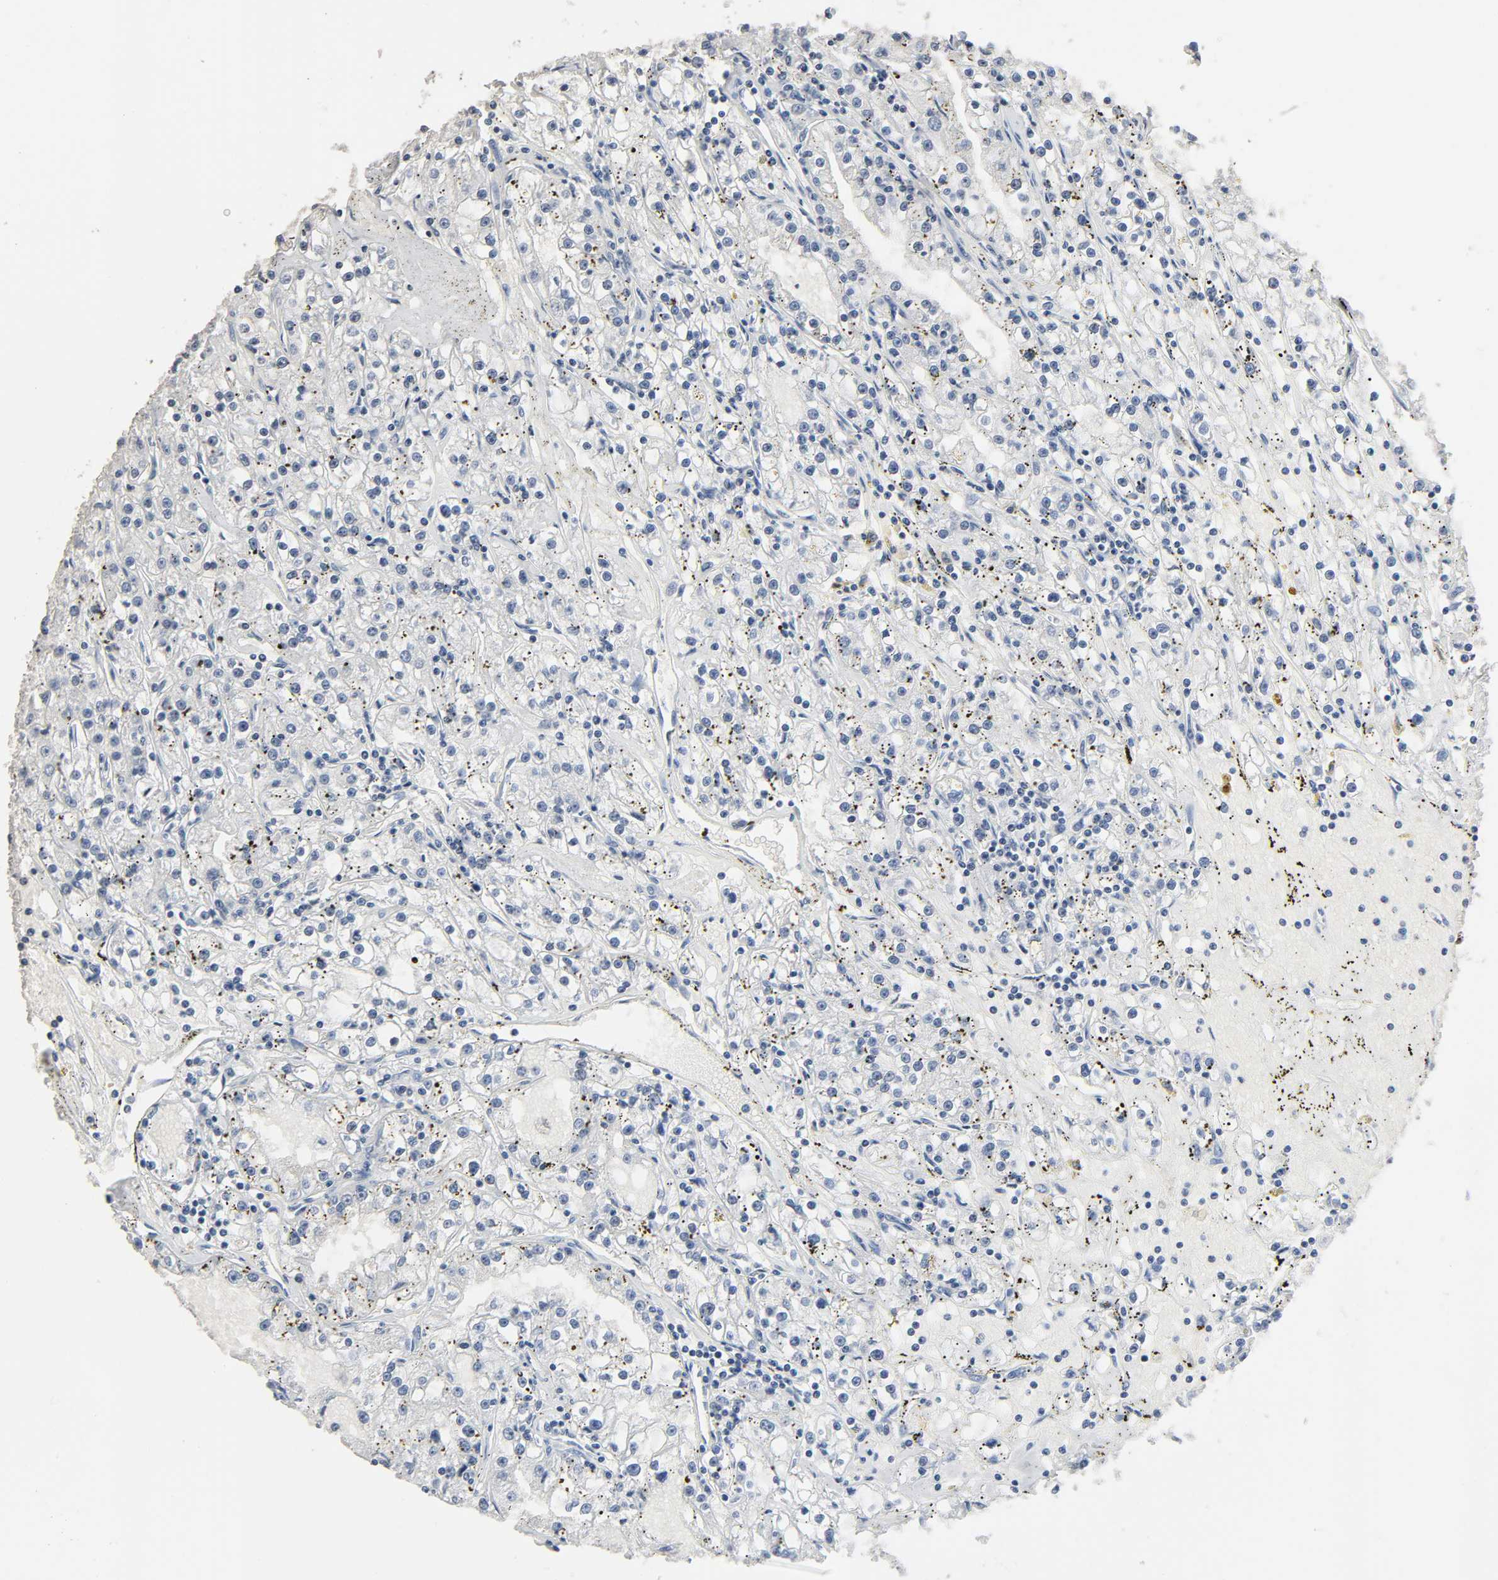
{"staining": {"intensity": "negative", "quantity": "none", "location": "none"}, "tissue": "renal cancer", "cell_type": "Tumor cells", "image_type": "cancer", "snomed": [{"axis": "morphology", "description": "Adenocarcinoma, NOS"}, {"axis": "topography", "description": "Kidney"}], "caption": "Micrograph shows no protein positivity in tumor cells of renal cancer (adenocarcinoma) tissue.", "gene": "STK4", "patient": {"sex": "male", "age": 56}}